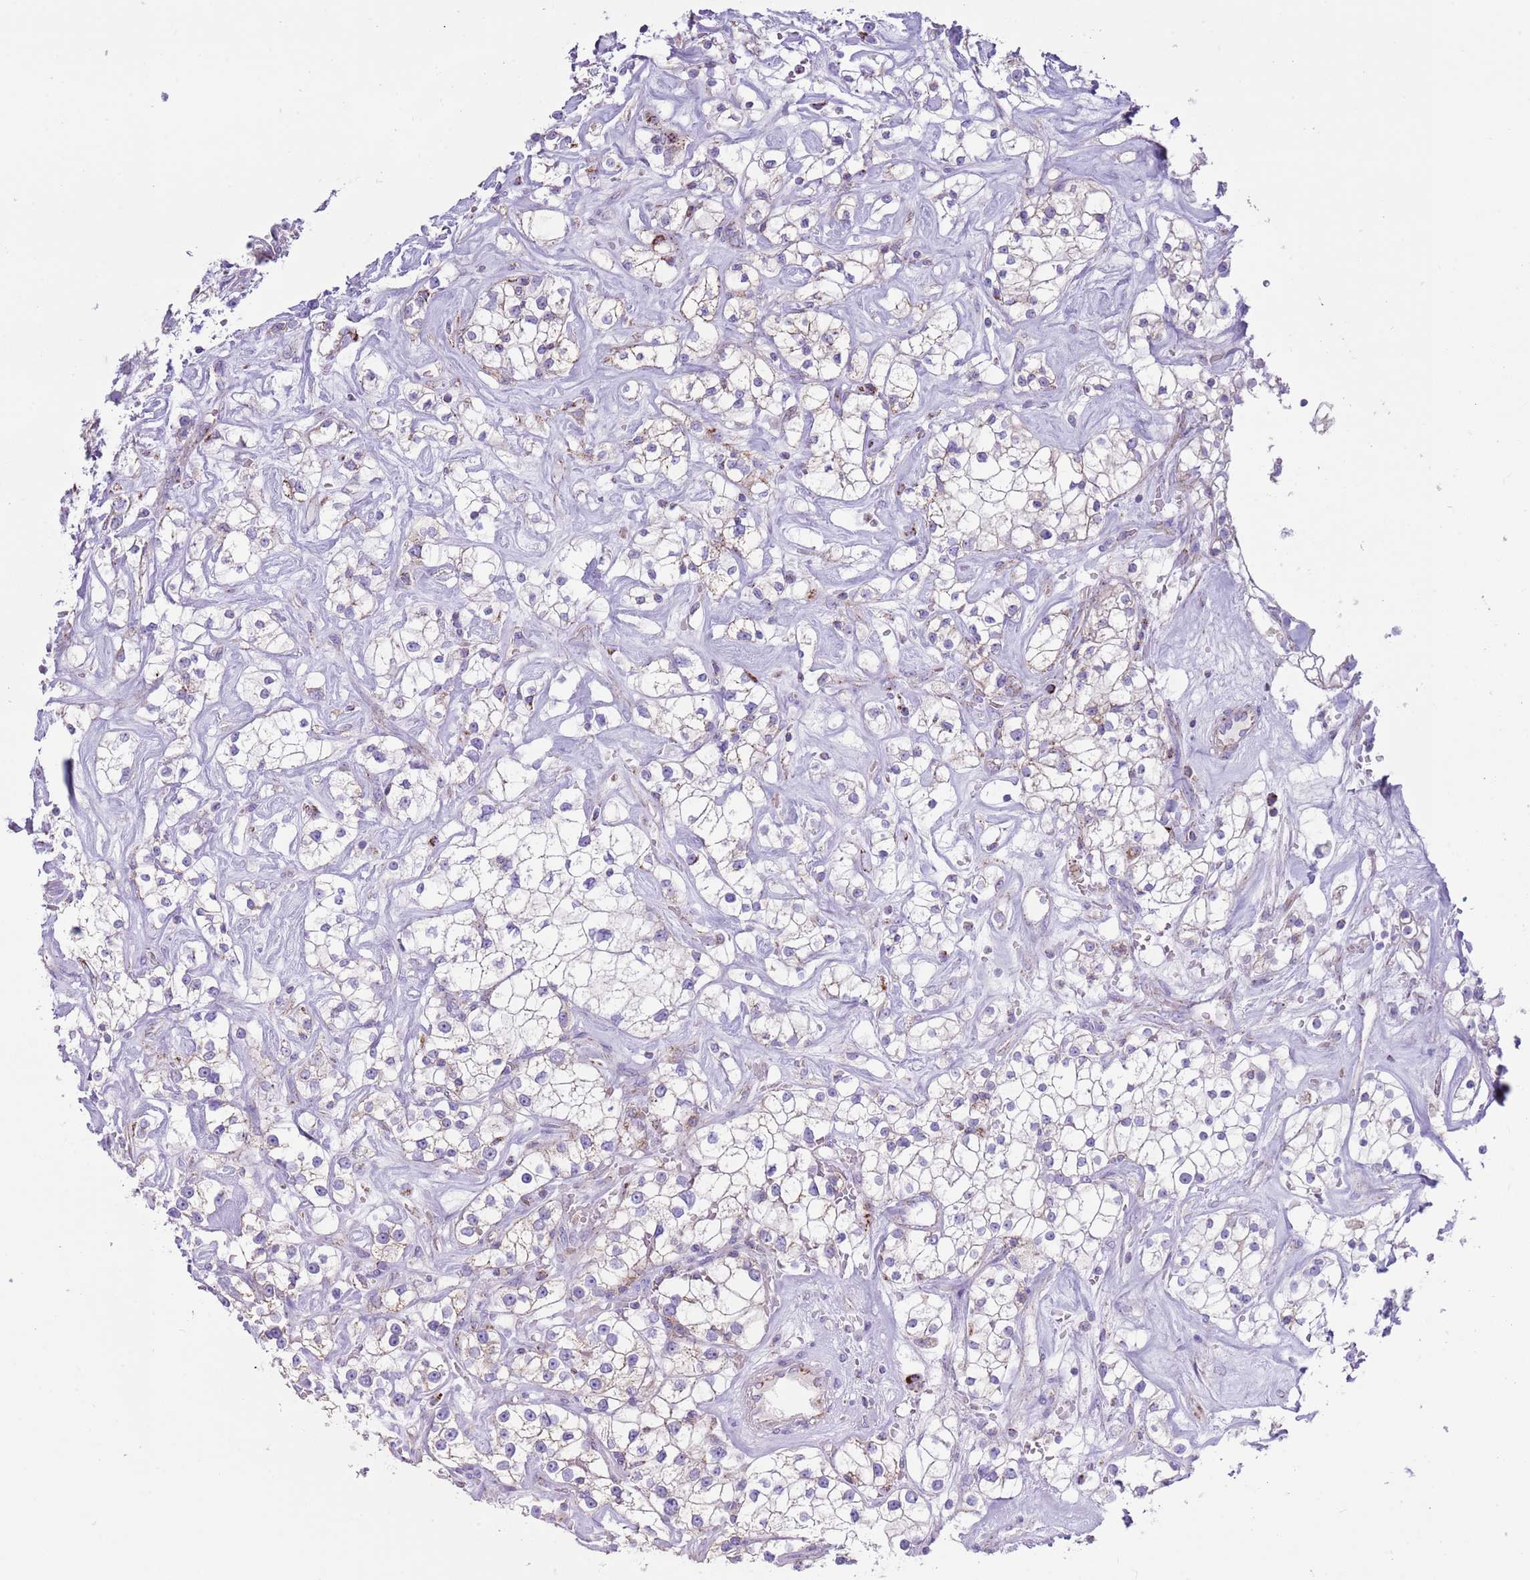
{"staining": {"intensity": "moderate", "quantity": "<25%", "location": "cytoplasmic/membranous"}, "tissue": "renal cancer", "cell_type": "Tumor cells", "image_type": "cancer", "snomed": [{"axis": "morphology", "description": "Adenocarcinoma, NOS"}, {"axis": "topography", "description": "Kidney"}], "caption": "IHC of renal cancer (adenocarcinoma) demonstrates low levels of moderate cytoplasmic/membranous expression in about <25% of tumor cells. The protein is shown in brown color, while the nuclei are stained blue.", "gene": "ATP6V1B1", "patient": {"sex": "male", "age": 77}}